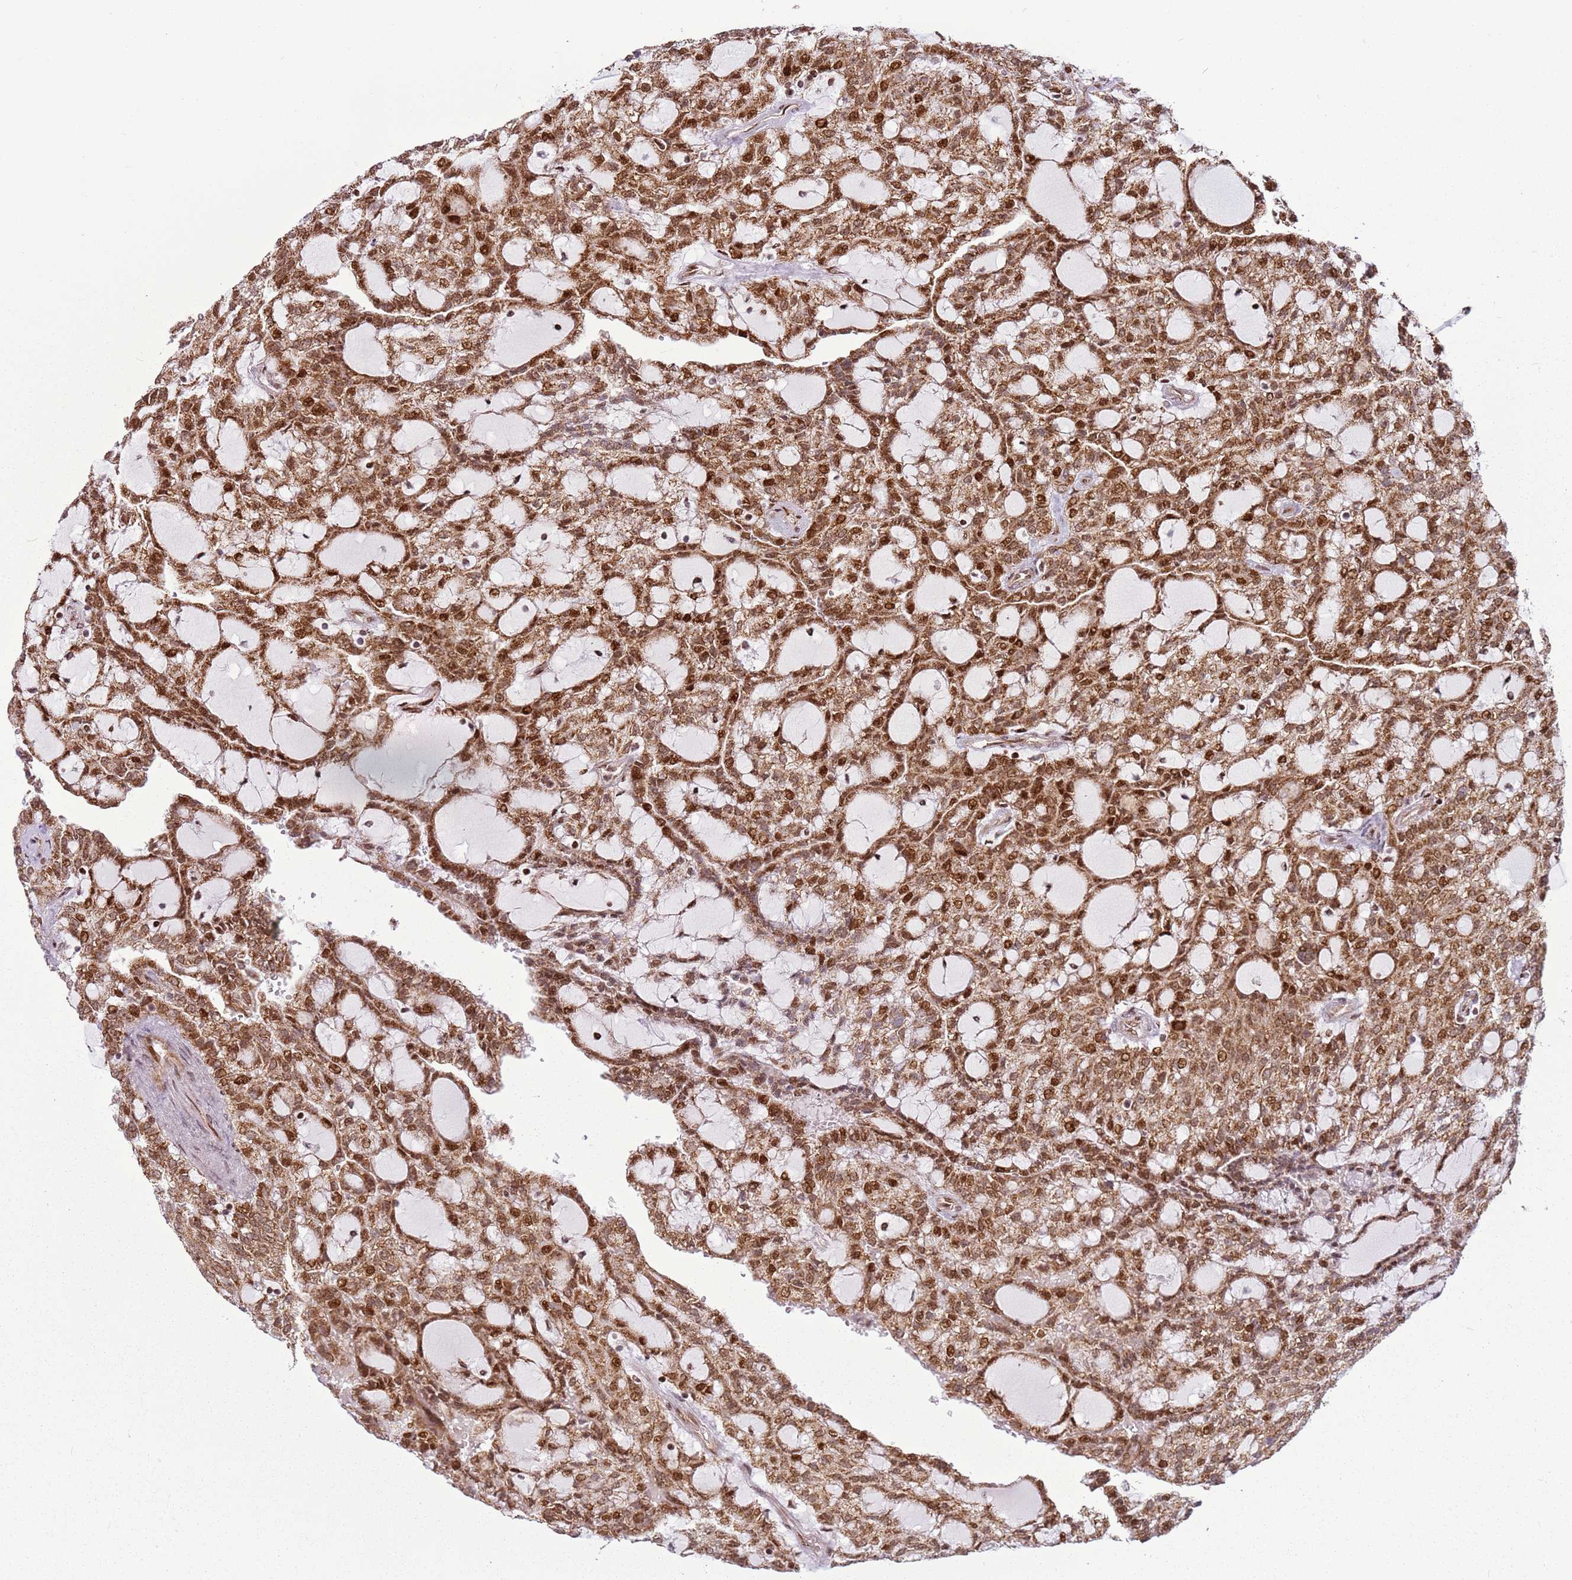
{"staining": {"intensity": "moderate", "quantity": ">75%", "location": "cytoplasmic/membranous,nuclear"}, "tissue": "renal cancer", "cell_type": "Tumor cells", "image_type": "cancer", "snomed": [{"axis": "morphology", "description": "Adenocarcinoma, NOS"}, {"axis": "topography", "description": "Kidney"}], "caption": "Protein staining demonstrates moderate cytoplasmic/membranous and nuclear positivity in approximately >75% of tumor cells in renal adenocarcinoma. (brown staining indicates protein expression, while blue staining denotes nuclei).", "gene": "PCTP", "patient": {"sex": "male", "age": 63}}